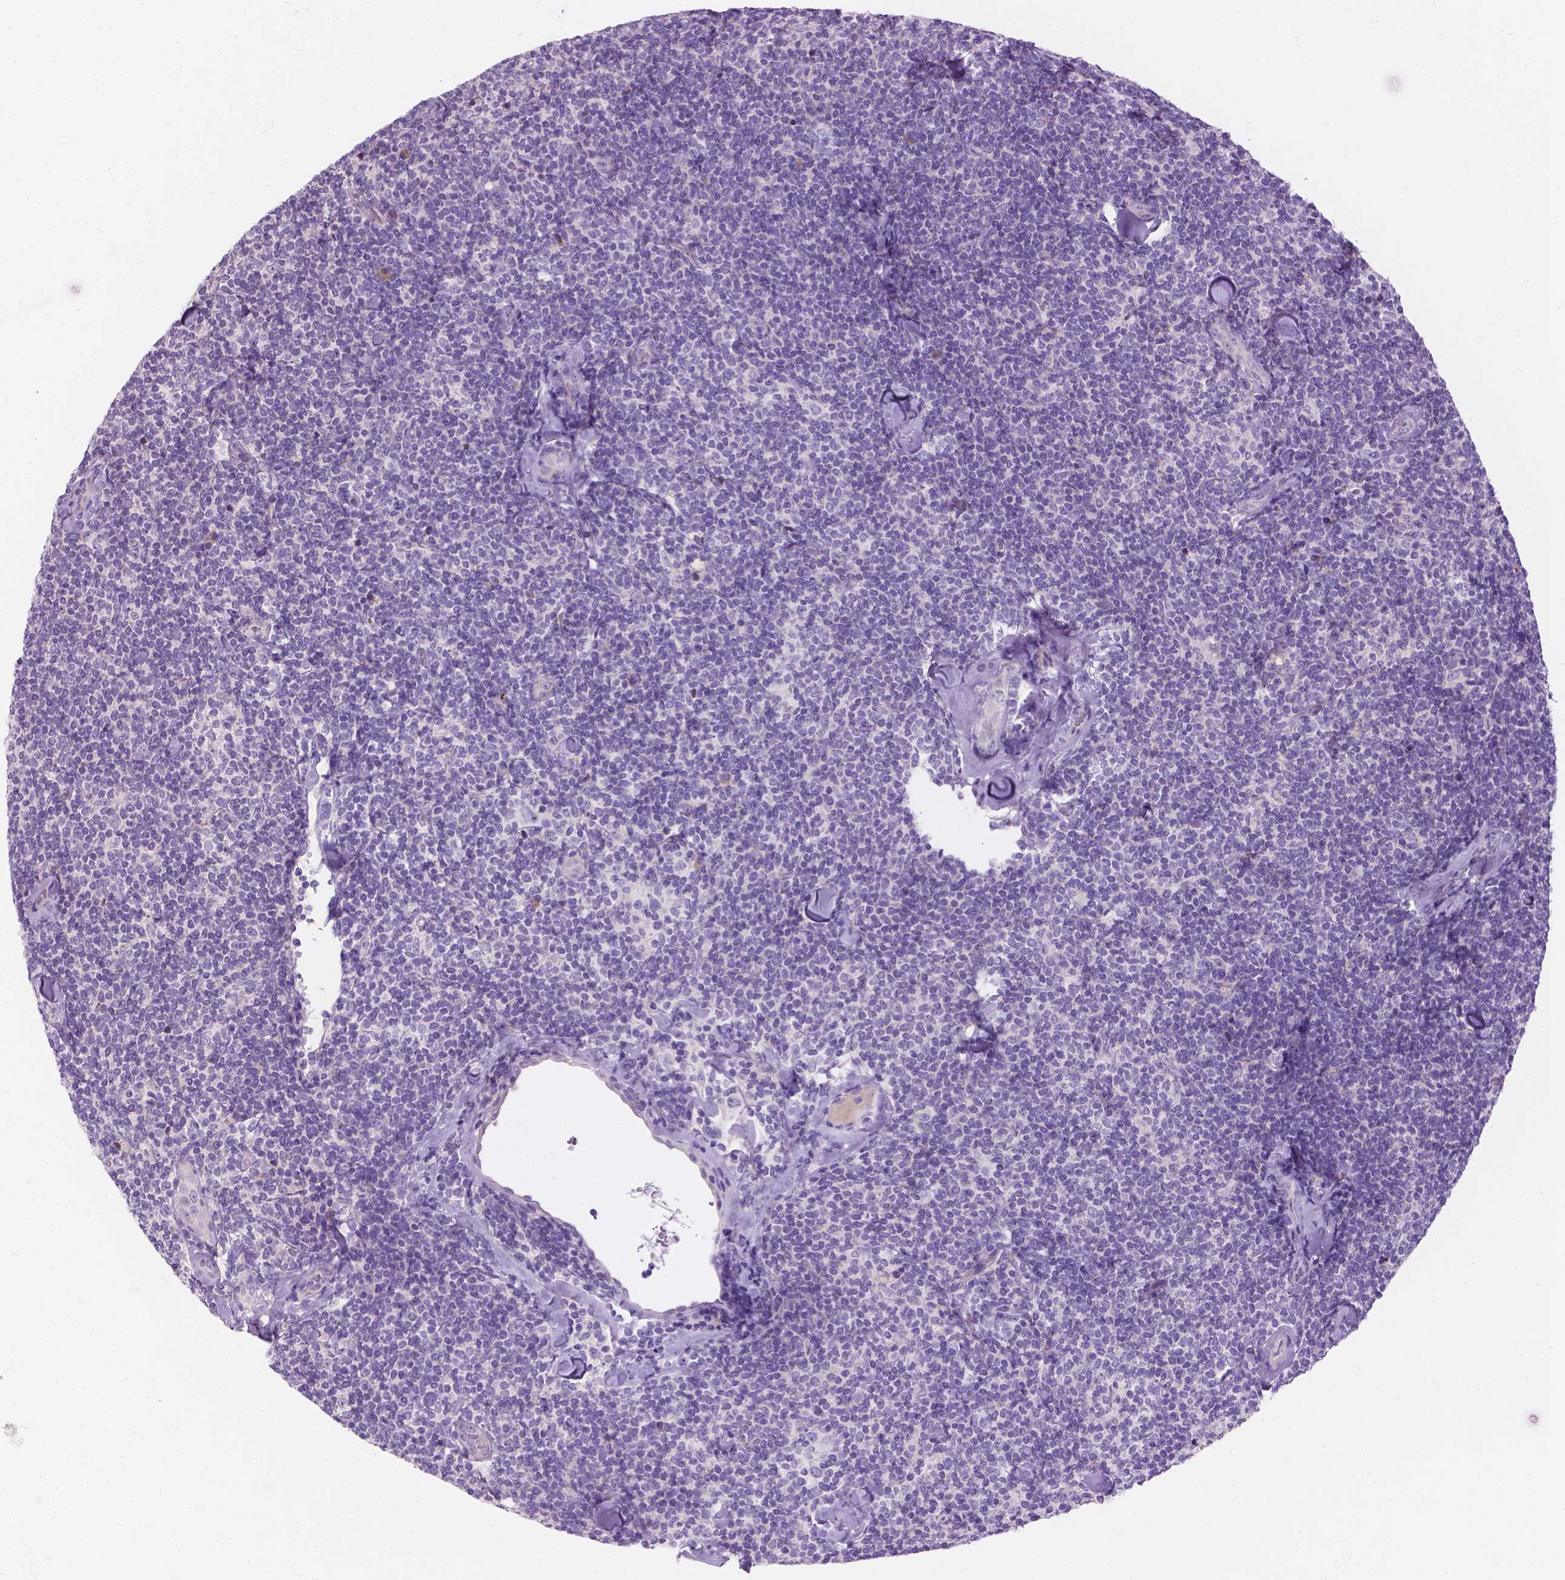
{"staining": {"intensity": "negative", "quantity": "none", "location": "none"}, "tissue": "lymphoma", "cell_type": "Tumor cells", "image_type": "cancer", "snomed": [{"axis": "morphology", "description": "Malignant lymphoma, non-Hodgkin's type, Low grade"}, {"axis": "topography", "description": "Lymph node"}], "caption": "Immunohistochemical staining of lymphoma exhibits no significant expression in tumor cells.", "gene": "NOXO1", "patient": {"sex": "female", "age": 56}}